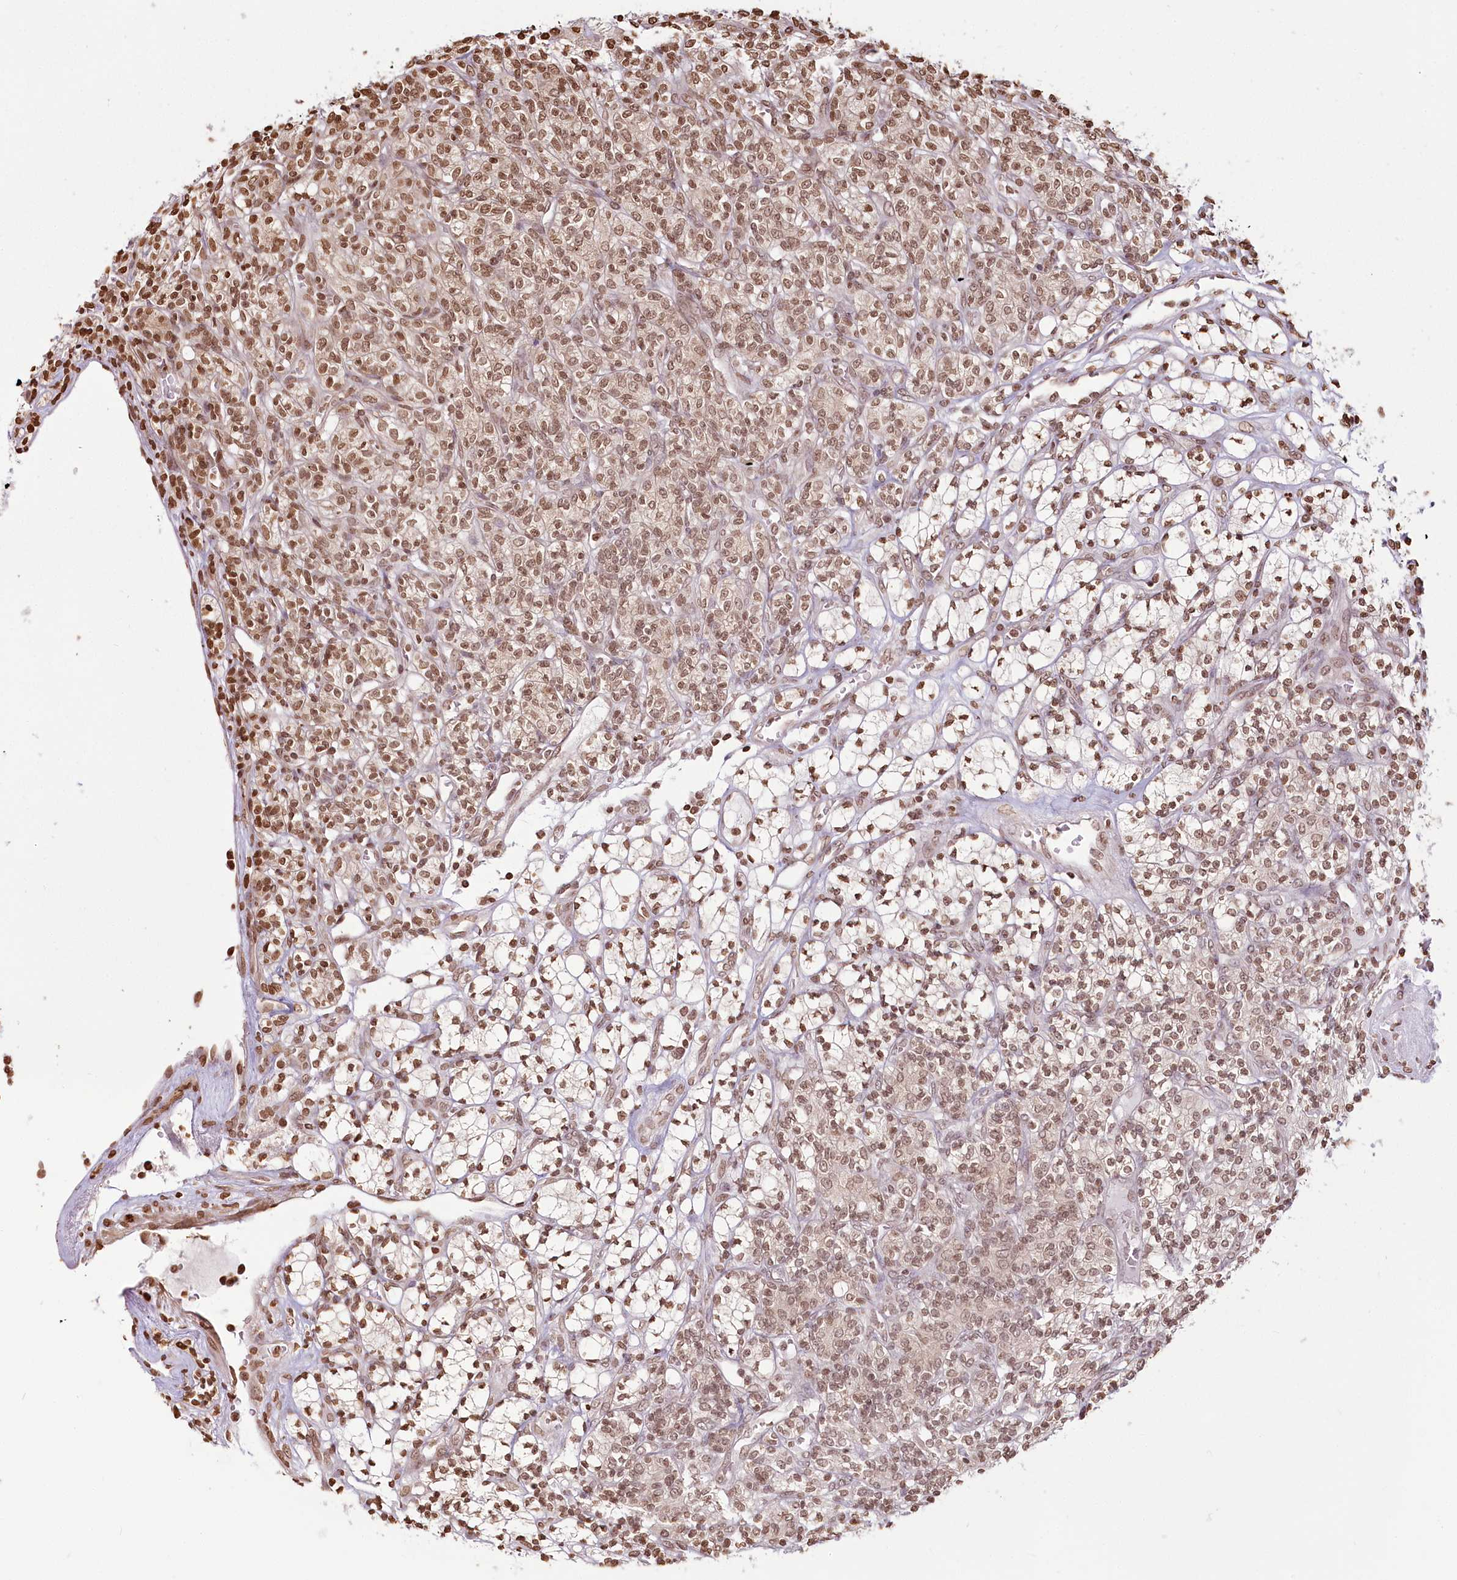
{"staining": {"intensity": "moderate", "quantity": ">75%", "location": "nuclear"}, "tissue": "renal cancer", "cell_type": "Tumor cells", "image_type": "cancer", "snomed": [{"axis": "morphology", "description": "Adenocarcinoma, NOS"}, {"axis": "topography", "description": "Kidney"}], "caption": "Protein staining of renal adenocarcinoma tissue reveals moderate nuclear expression in about >75% of tumor cells.", "gene": "FAM13A", "patient": {"sex": "male", "age": 77}}